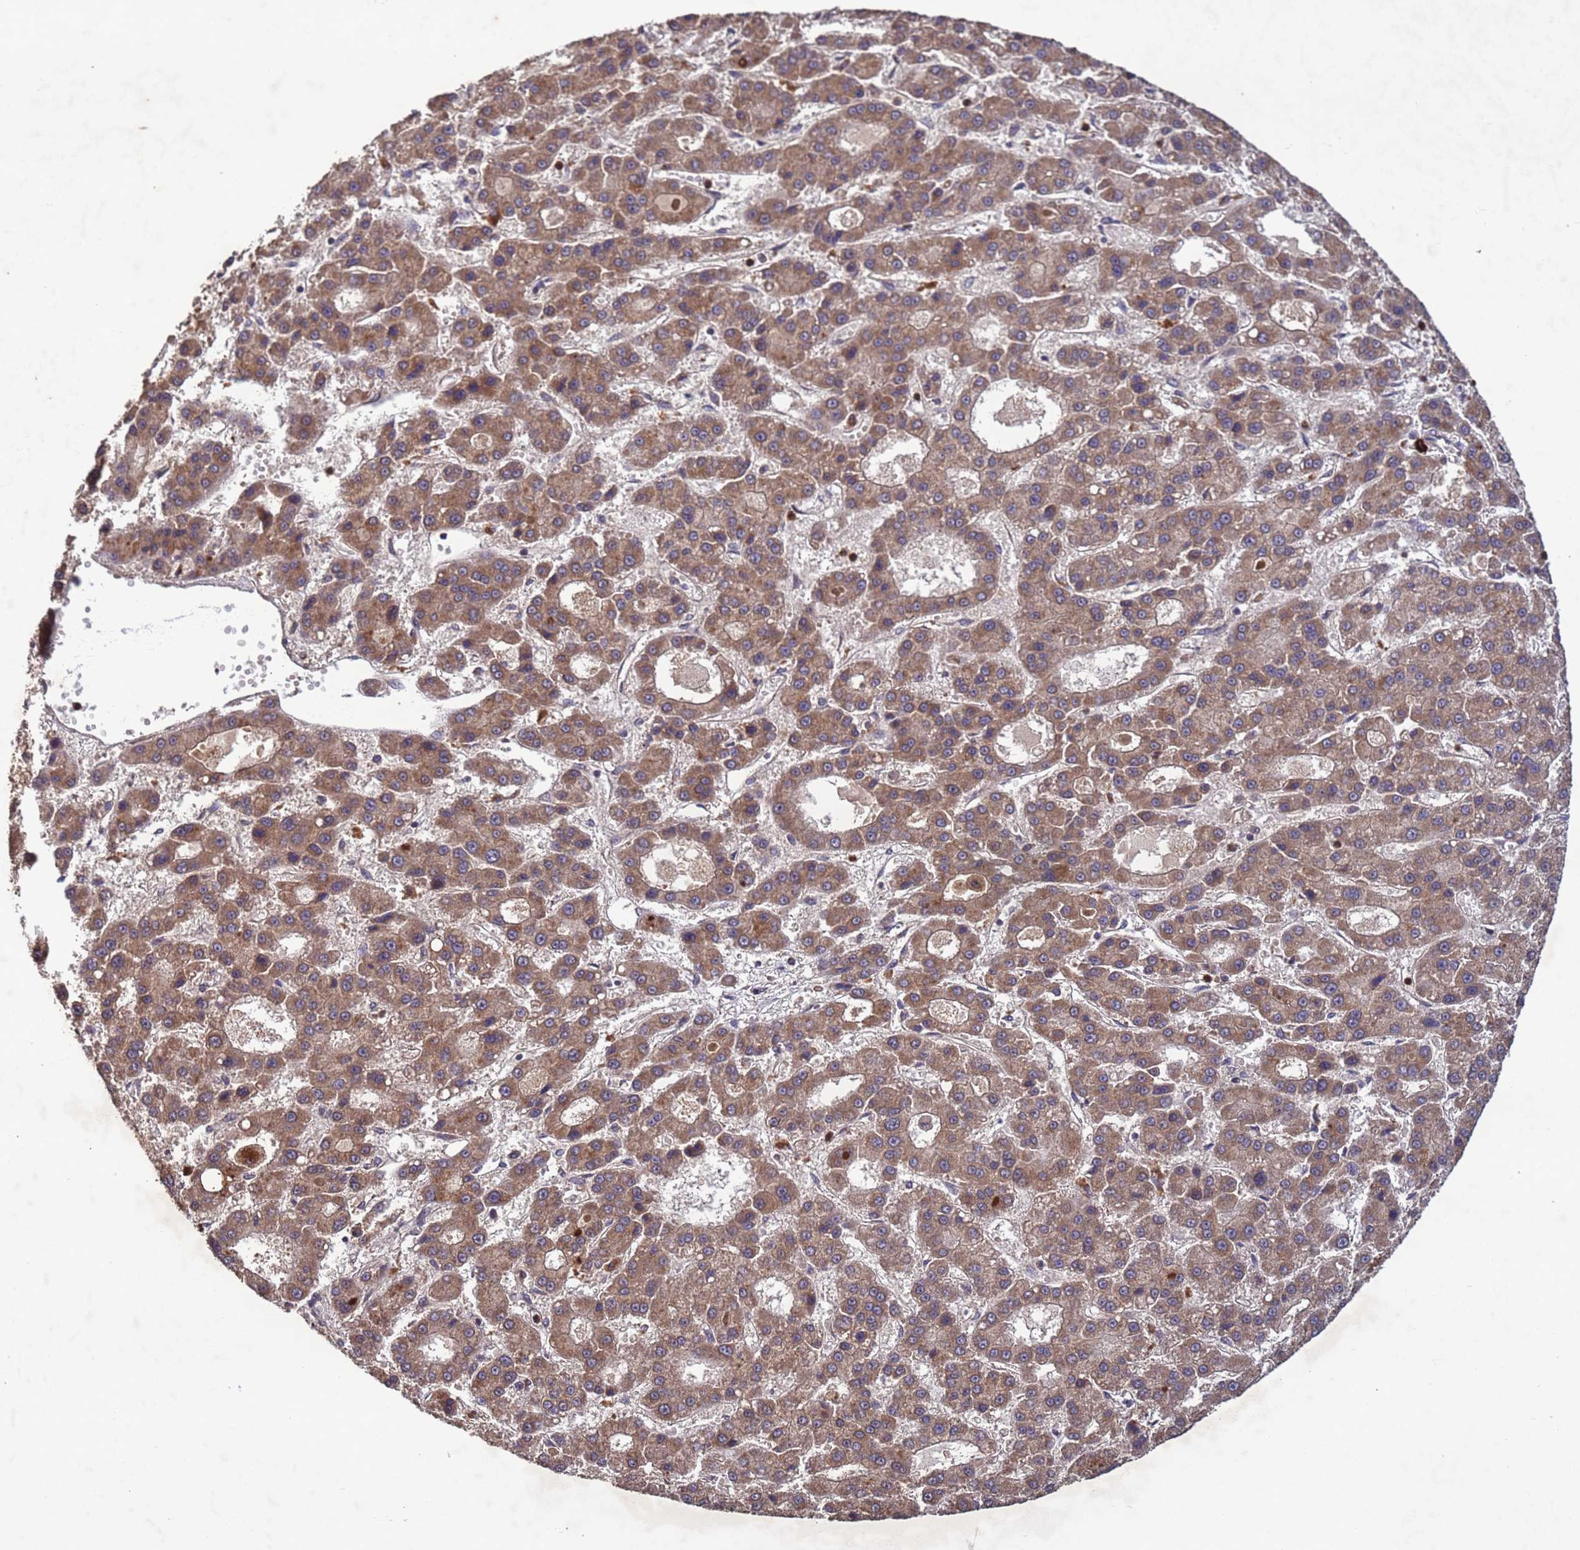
{"staining": {"intensity": "moderate", "quantity": ">75%", "location": "cytoplasmic/membranous"}, "tissue": "liver cancer", "cell_type": "Tumor cells", "image_type": "cancer", "snomed": [{"axis": "morphology", "description": "Carcinoma, Hepatocellular, NOS"}, {"axis": "topography", "description": "Liver"}], "caption": "Immunohistochemical staining of liver cancer (hepatocellular carcinoma) displays medium levels of moderate cytoplasmic/membranous protein positivity in about >75% of tumor cells. Nuclei are stained in blue.", "gene": "FASTKD1", "patient": {"sex": "male", "age": 70}}